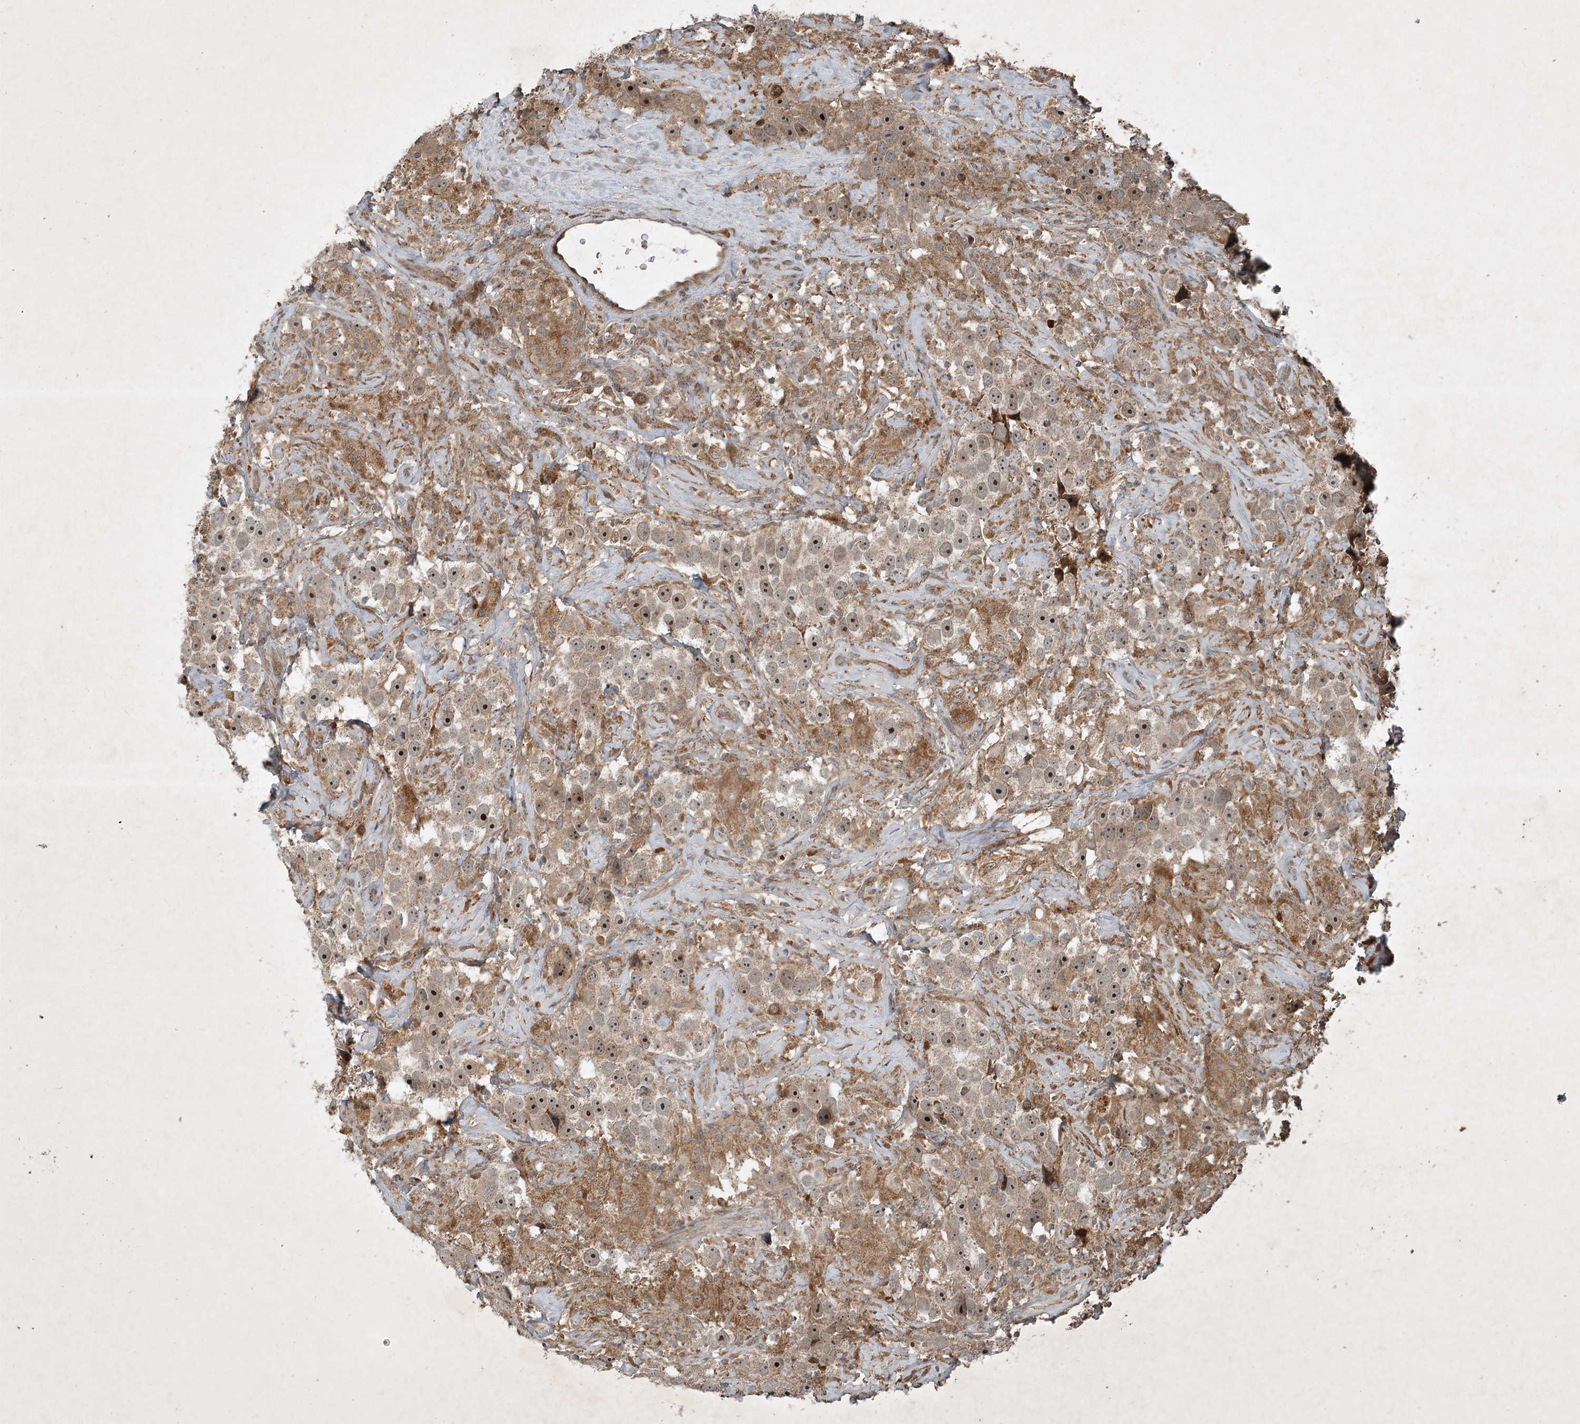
{"staining": {"intensity": "weak", "quantity": ">75%", "location": "cytoplasmic/membranous,nuclear"}, "tissue": "testis cancer", "cell_type": "Tumor cells", "image_type": "cancer", "snomed": [{"axis": "morphology", "description": "Seminoma, NOS"}, {"axis": "topography", "description": "Testis"}], "caption": "Testis seminoma stained with DAB immunohistochemistry displays low levels of weak cytoplasmic/membranous and nuclear staining in about >75% of tumor cells.", "gene": "UNC93A", "patient": {"sex": "male", "age": 49}}